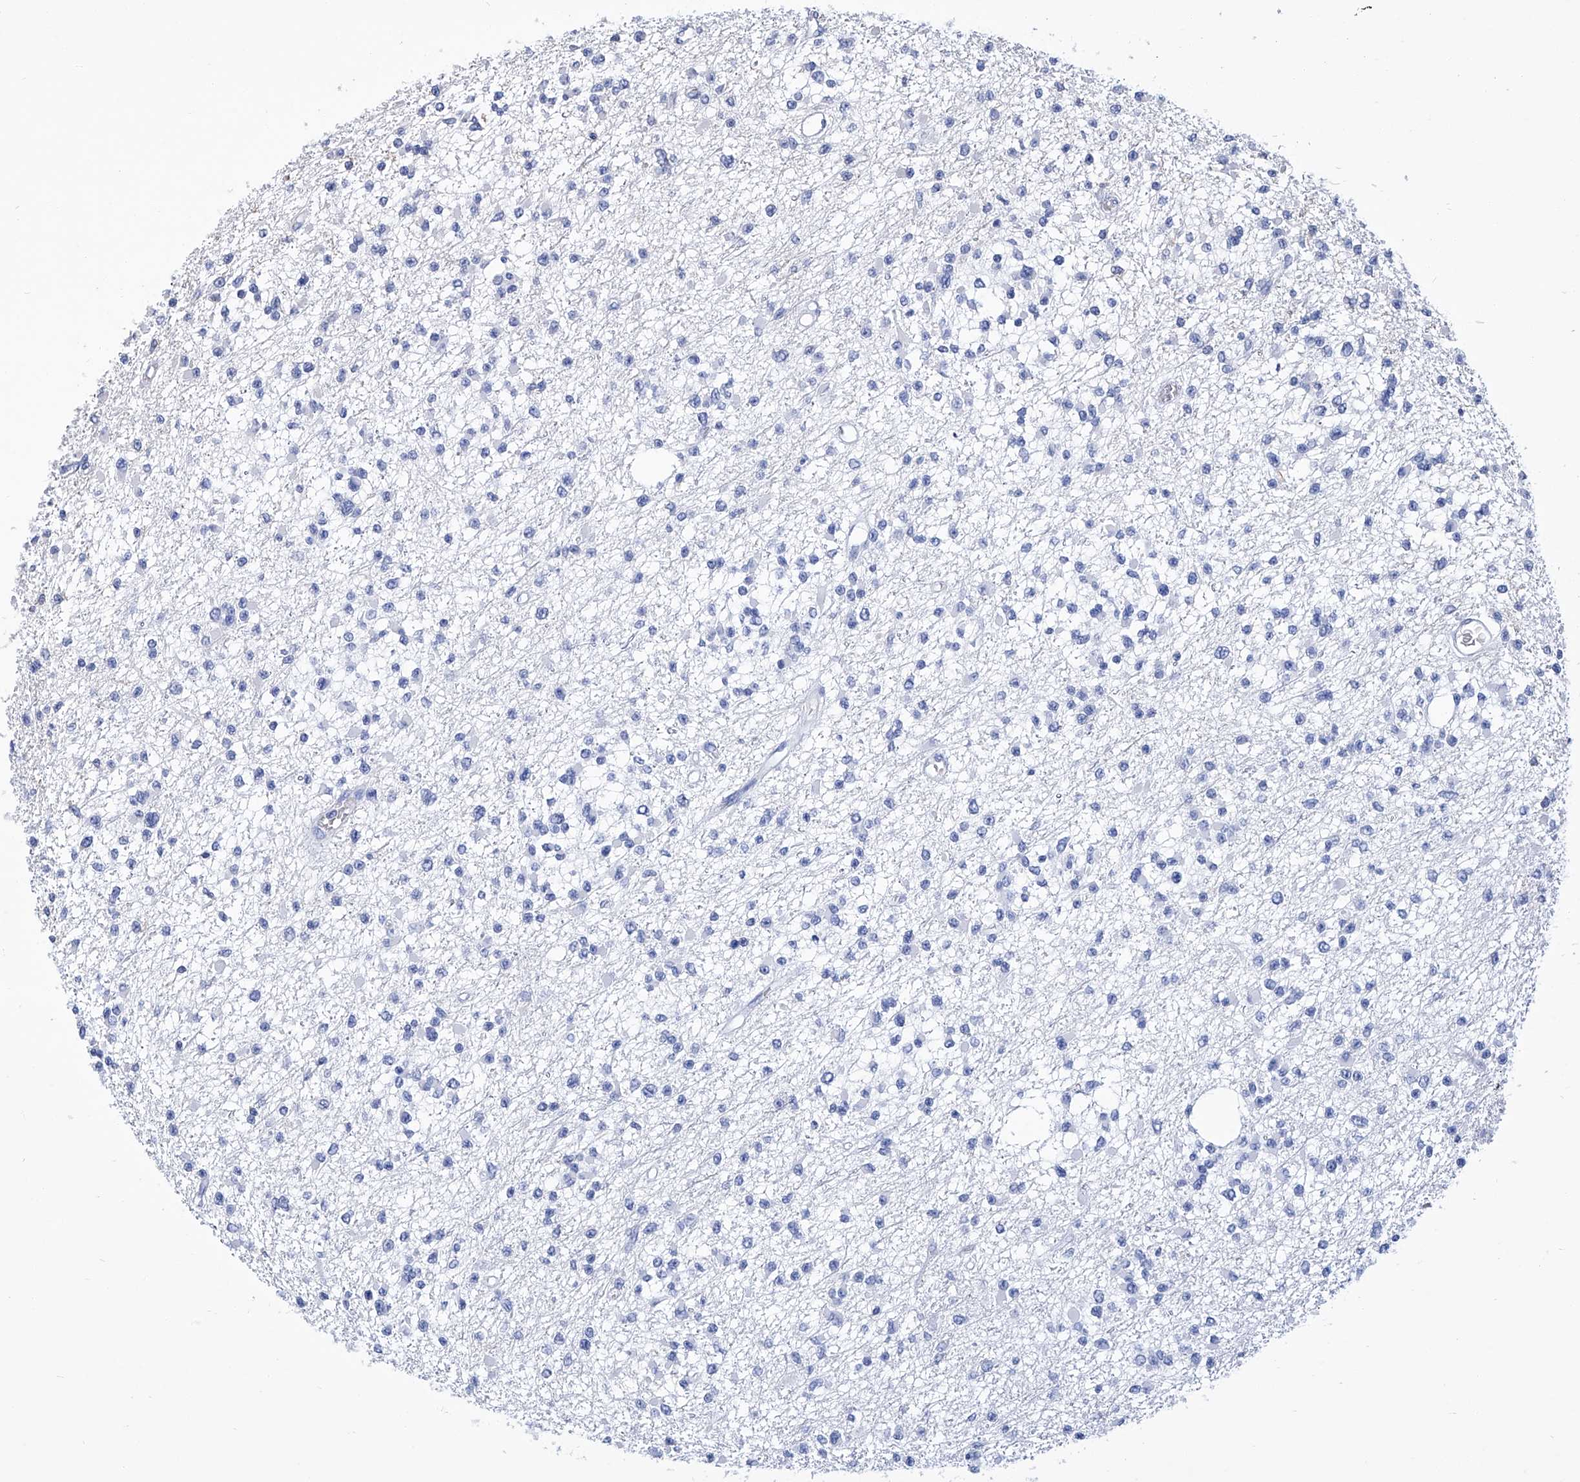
{"staining": {"intensity": "negative", "quantity": "none", "location": "none"}, "tissue": "glioma", "cell_type": "Tumor cells", "image_type": "cancer", "snomed": [{"axis": "morphology", "description": "Glioma, malignant, Low grade"}, {"axis": "topography", "description": "Brain"}], "caption": "Immunohistochemistry micrograph of human malignant low-grade glioma stained for a protein (brown), which demonstrates no positivity in tumor cells.", "gene": "GPT", "patient": {"sex": "female", "age": 22}}